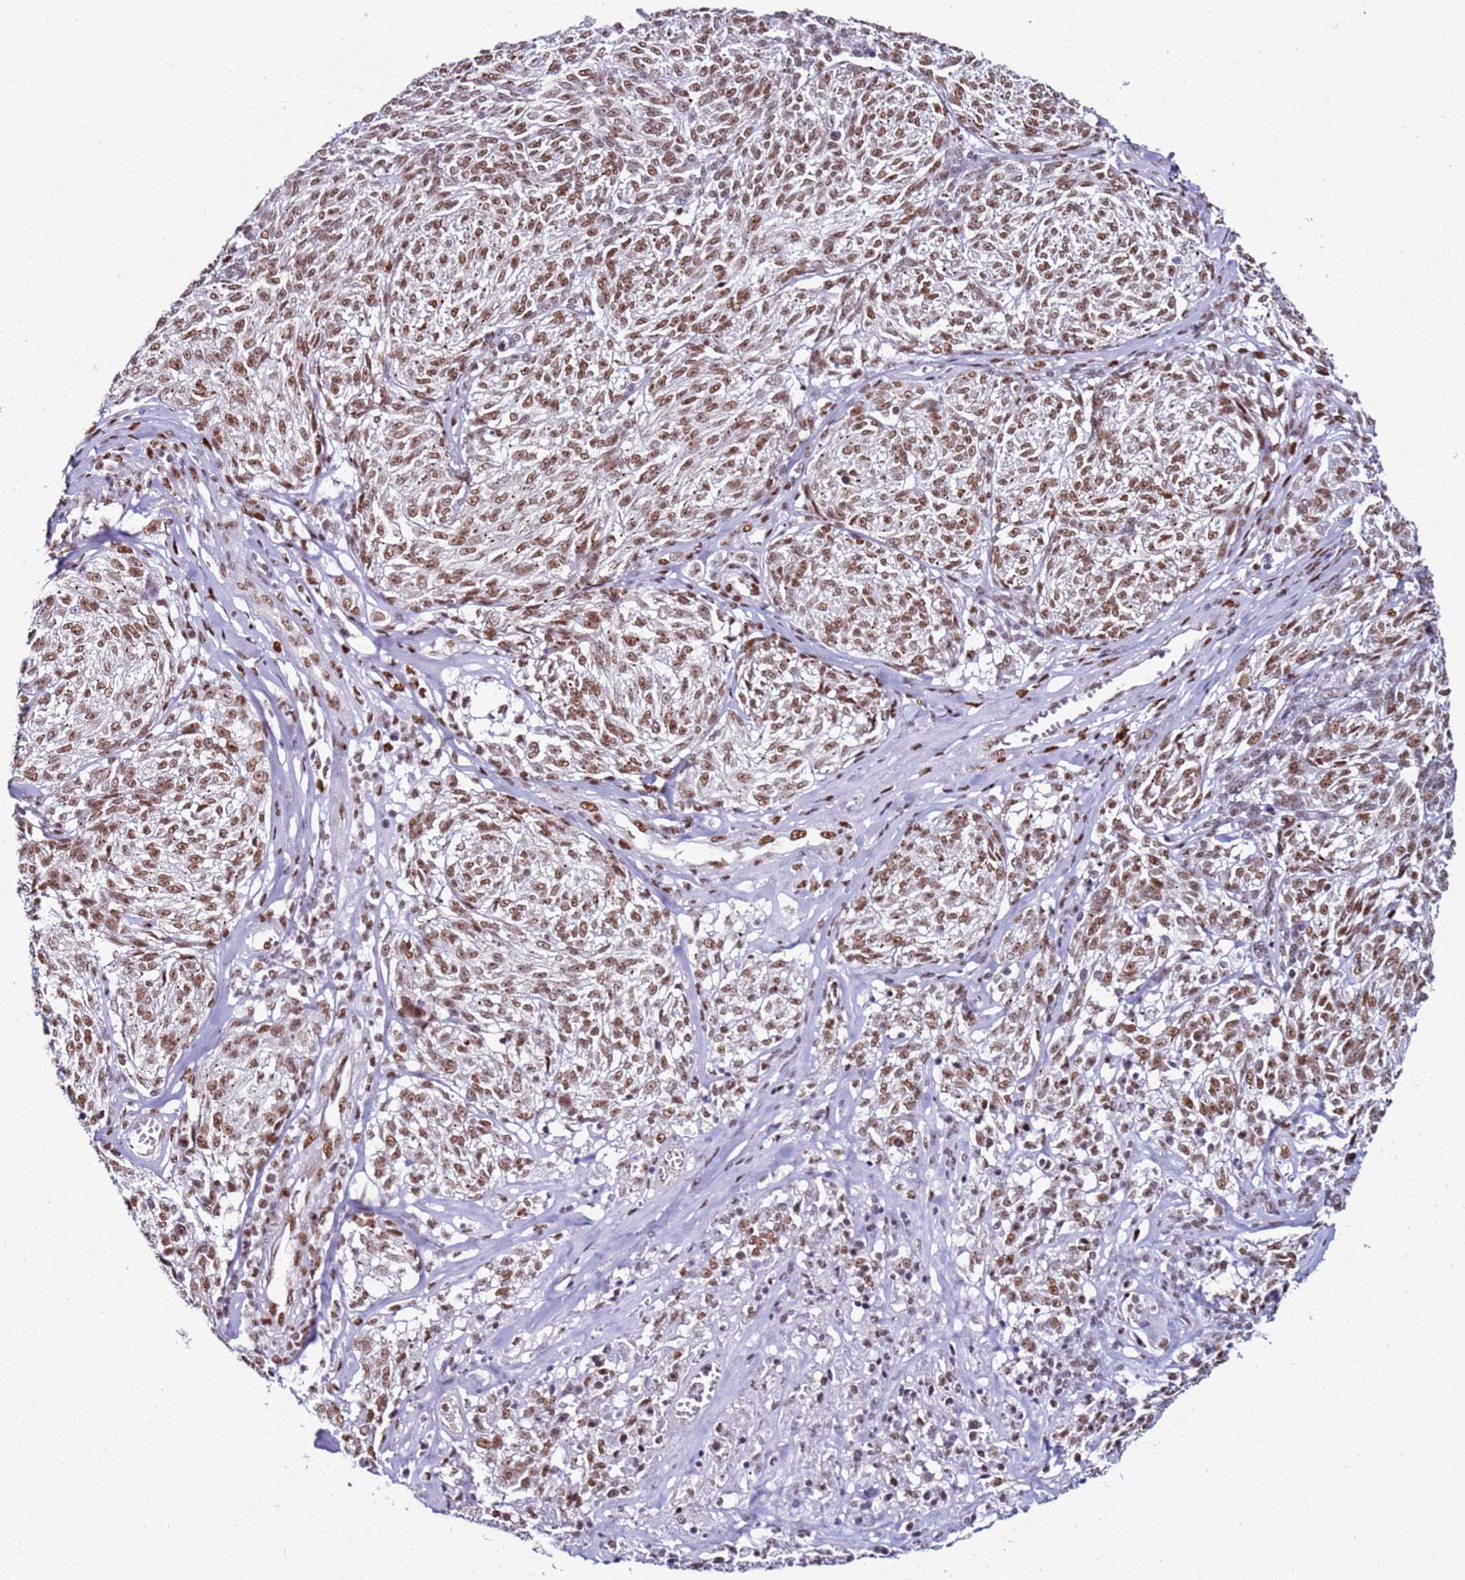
{"staining": {"intensity": "moderate", "quantity": ">75%", "location": "nuclear"}, "tissue": "melanoma", "cell_type": "Tumor cells", "image_type": "cancer", "snomed": [{"axis": "morphology", "description": "Malignant melanoma, NOS"}, {"axis": "topography", "description": "Skin"}], "caption": "Immunohistochemistry (IHC) of human malignant melanoma reveals medium levels of moderate nuclear positivity in approximately >75% of tumor cells. Immunohistochemistry stains the protein in brown and the nuclei are stained blue.", "gene": "KPNA4", "patient": {"sex": "female", "age": 63}}